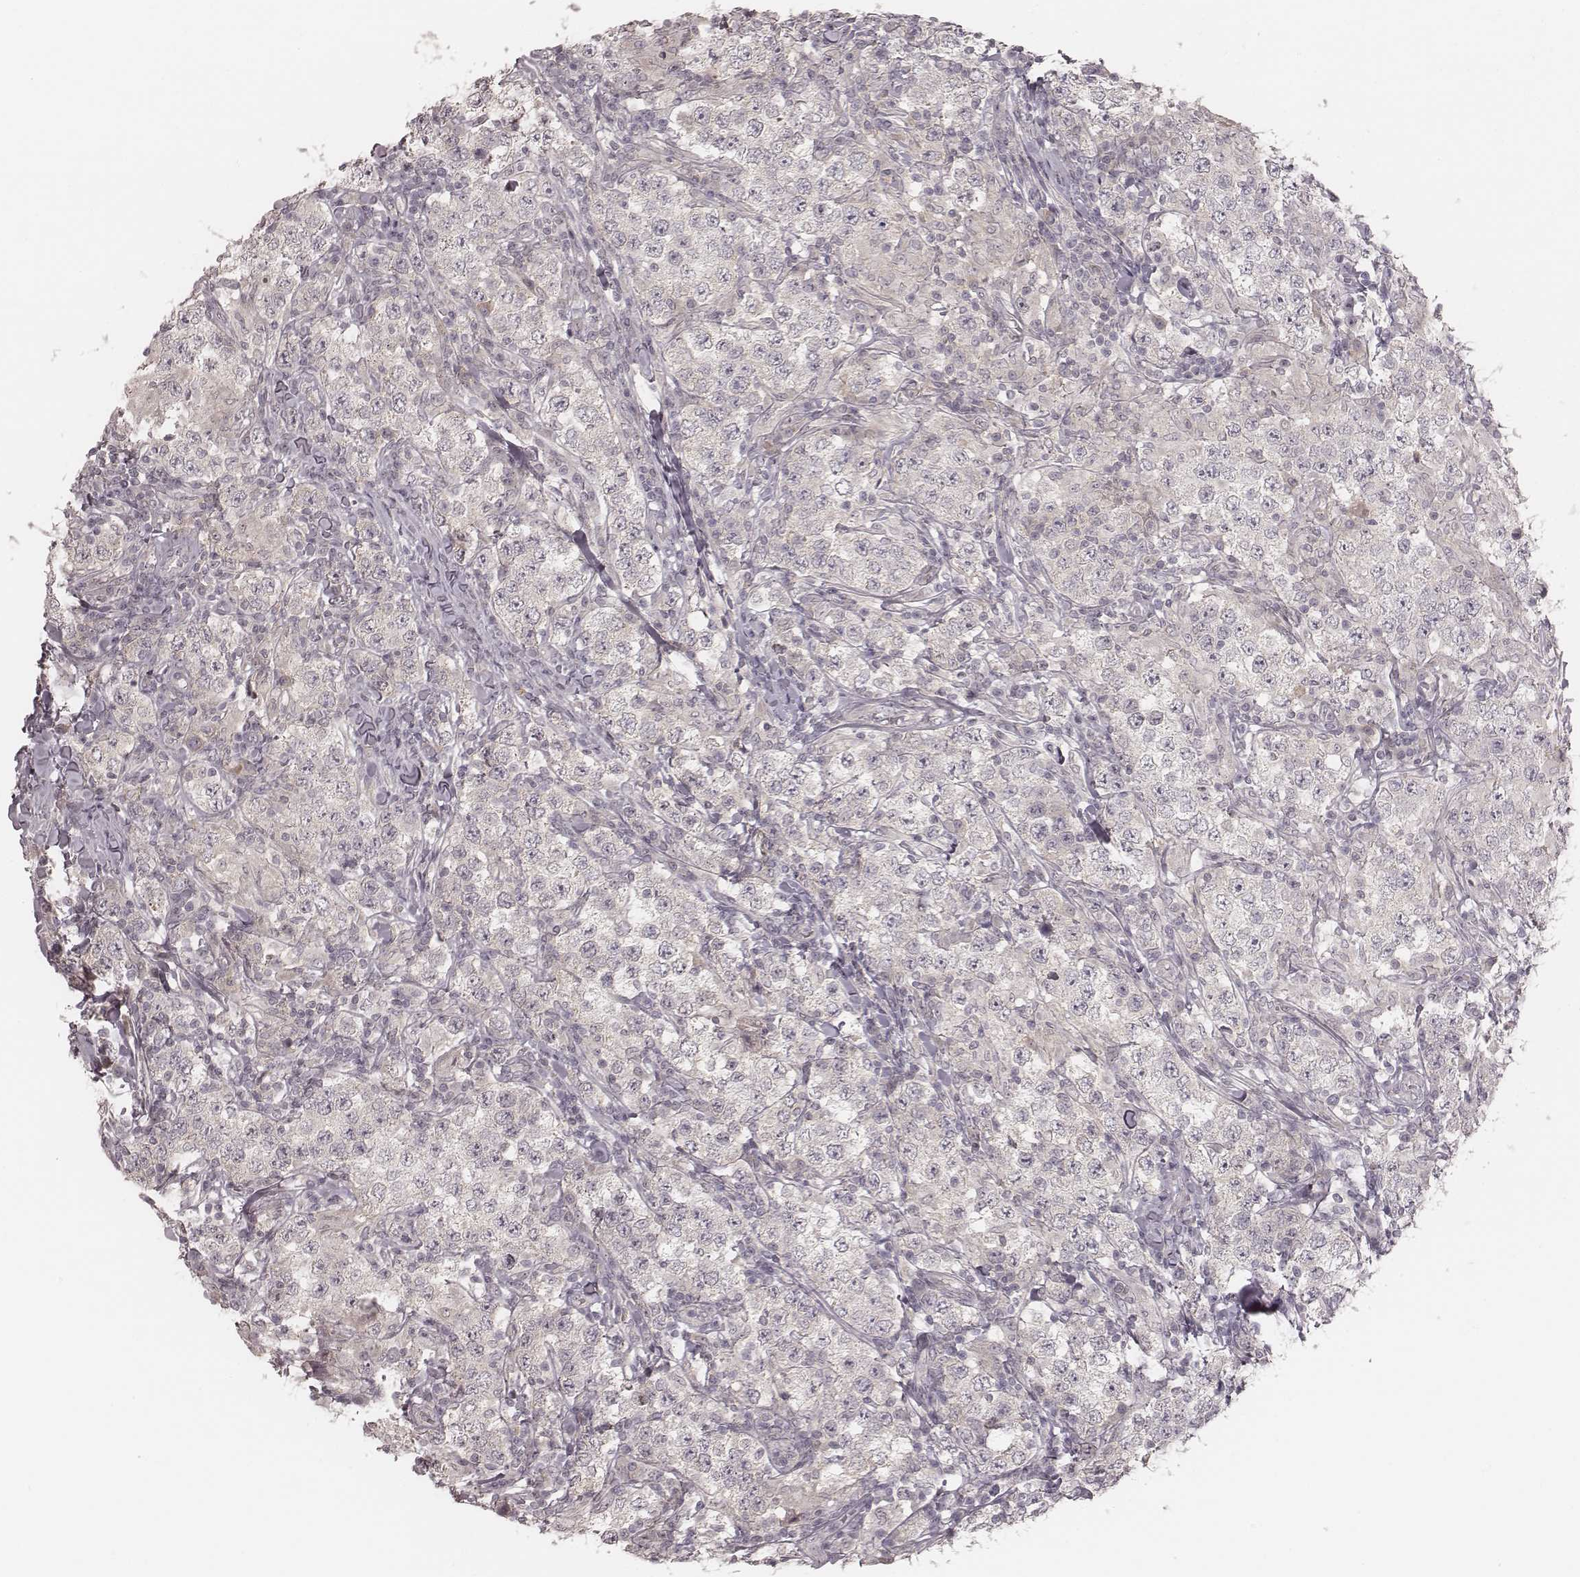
{"staining": {"intensity": "negative", "quantity": "none", "location": "none"}, "tissue": "testis cancer", "cell_type": "Tumor cells", "image_type": "cancer", "snomed": [{"axis": "morphology", "description": "Seminoma, NOS"}, {"axis": "morphology", "description": "Carcinoma, Embryonal, NOS"}, {"axis": "topography", "description": "Testis"}], "caption": "This image is of embryonal carcinoma (testis) stained with immunohistochemistry (IHC) to label a protein in brown with the nuclei are counter-stained blue. There is no expression in tumor cells.", "gene": "ACACB", "patient": {"sex": "male", "age": 41}}